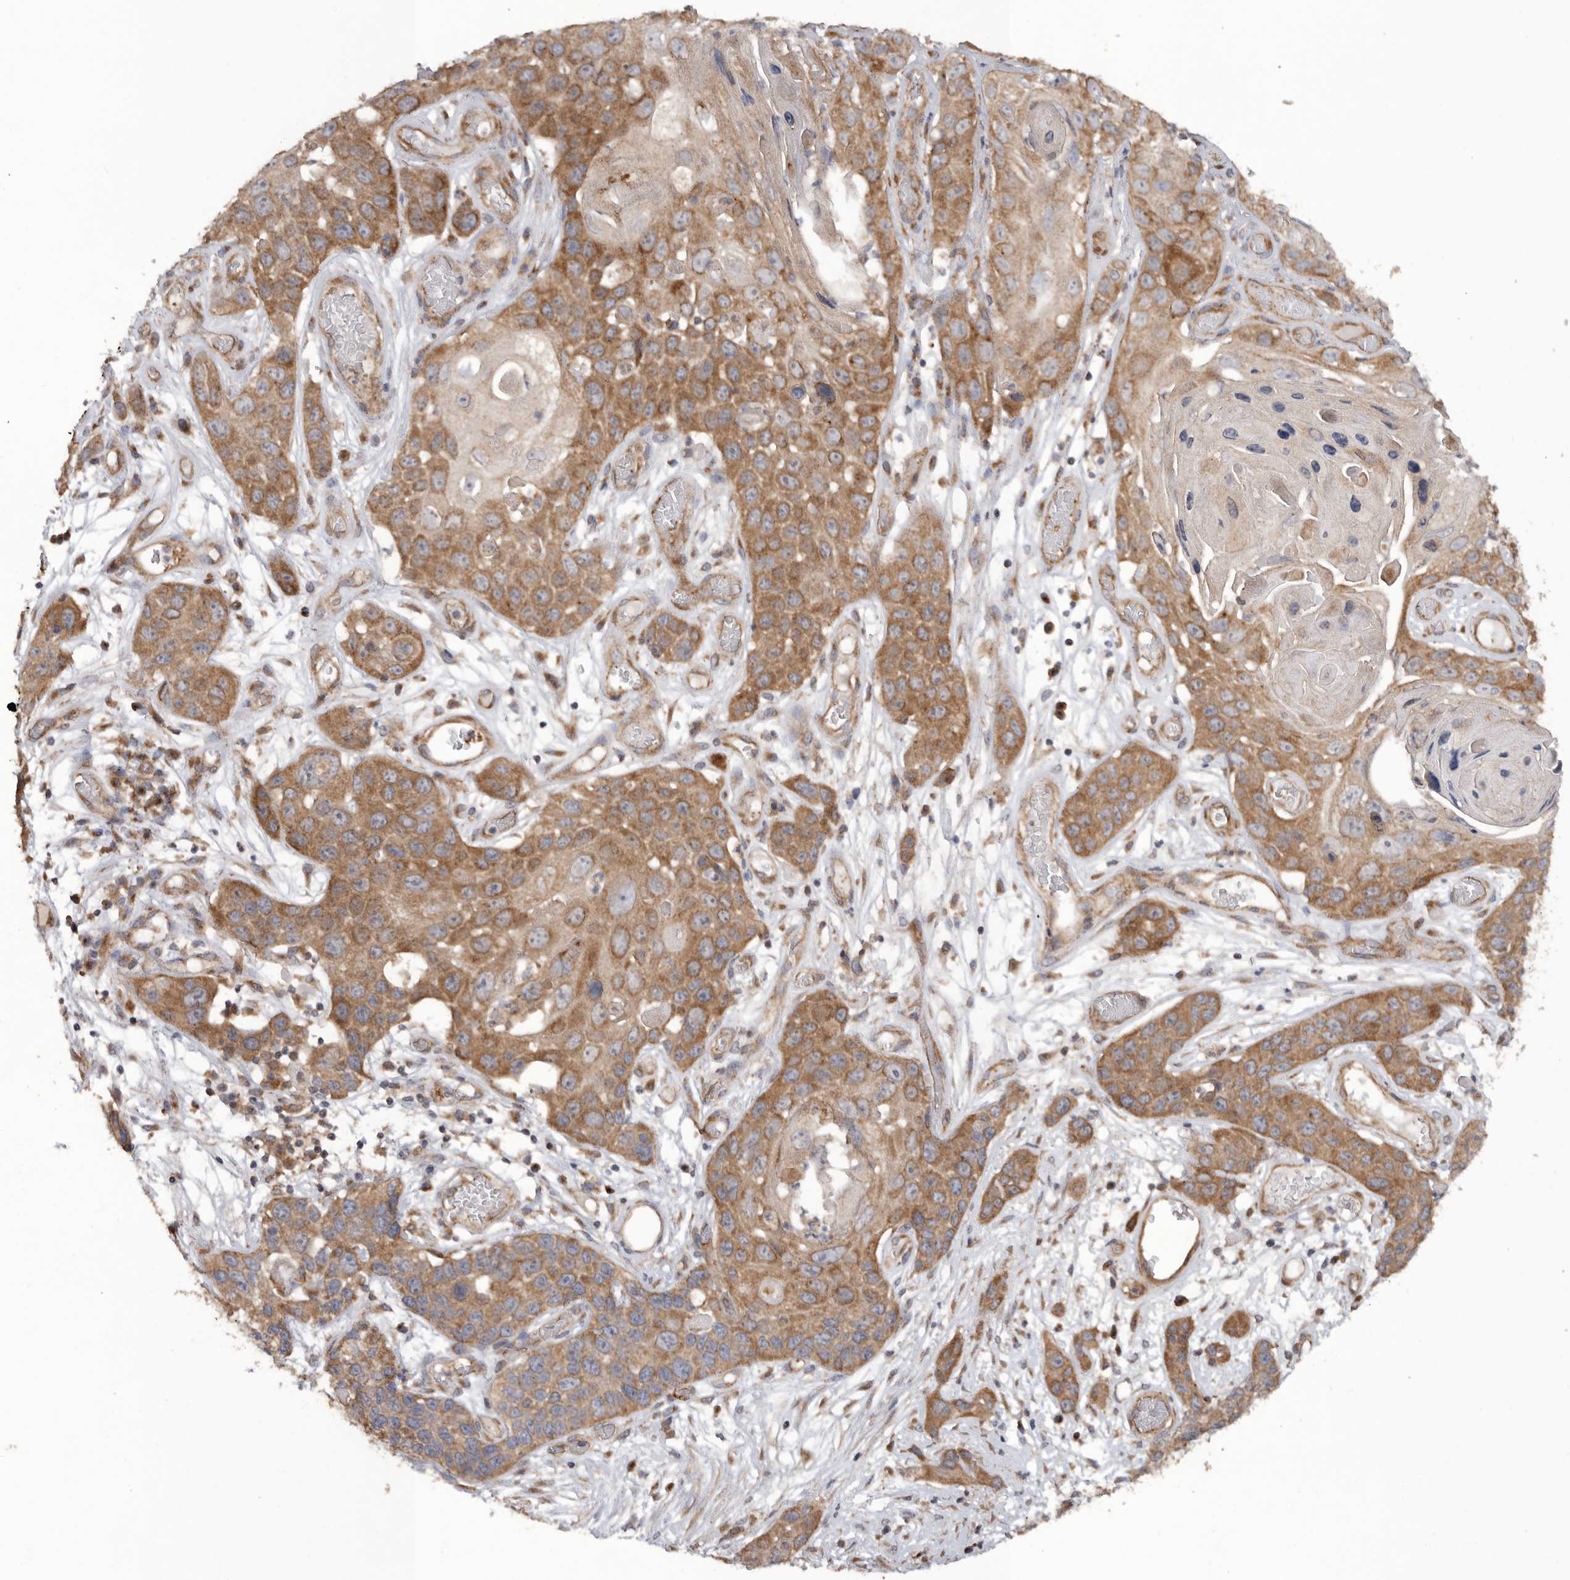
{"staining": {"intensity": "moderate", "quantity": ">75%", "location": "cytoplasmic/membranous"}, "tissue": "skin cancer", "cell_type": "Tumor cells", "image_type": "cancer", "snomed": [{"axis": "morphology", "description": "Squamous cell carcinoma, NOS"}, {"axis": "topography", "description": "Skin"}], "caption": "The image demonstrates staining of skin squamous cell carcinoma, revealing moderate cytoplasmic/membranous protein positivity (brown color) within tumor cells. (Brightfield microscopy of DAB IHC at high magnification).", "gene": "PODXL2", "patient": {"sex": "male", "age": 55}}